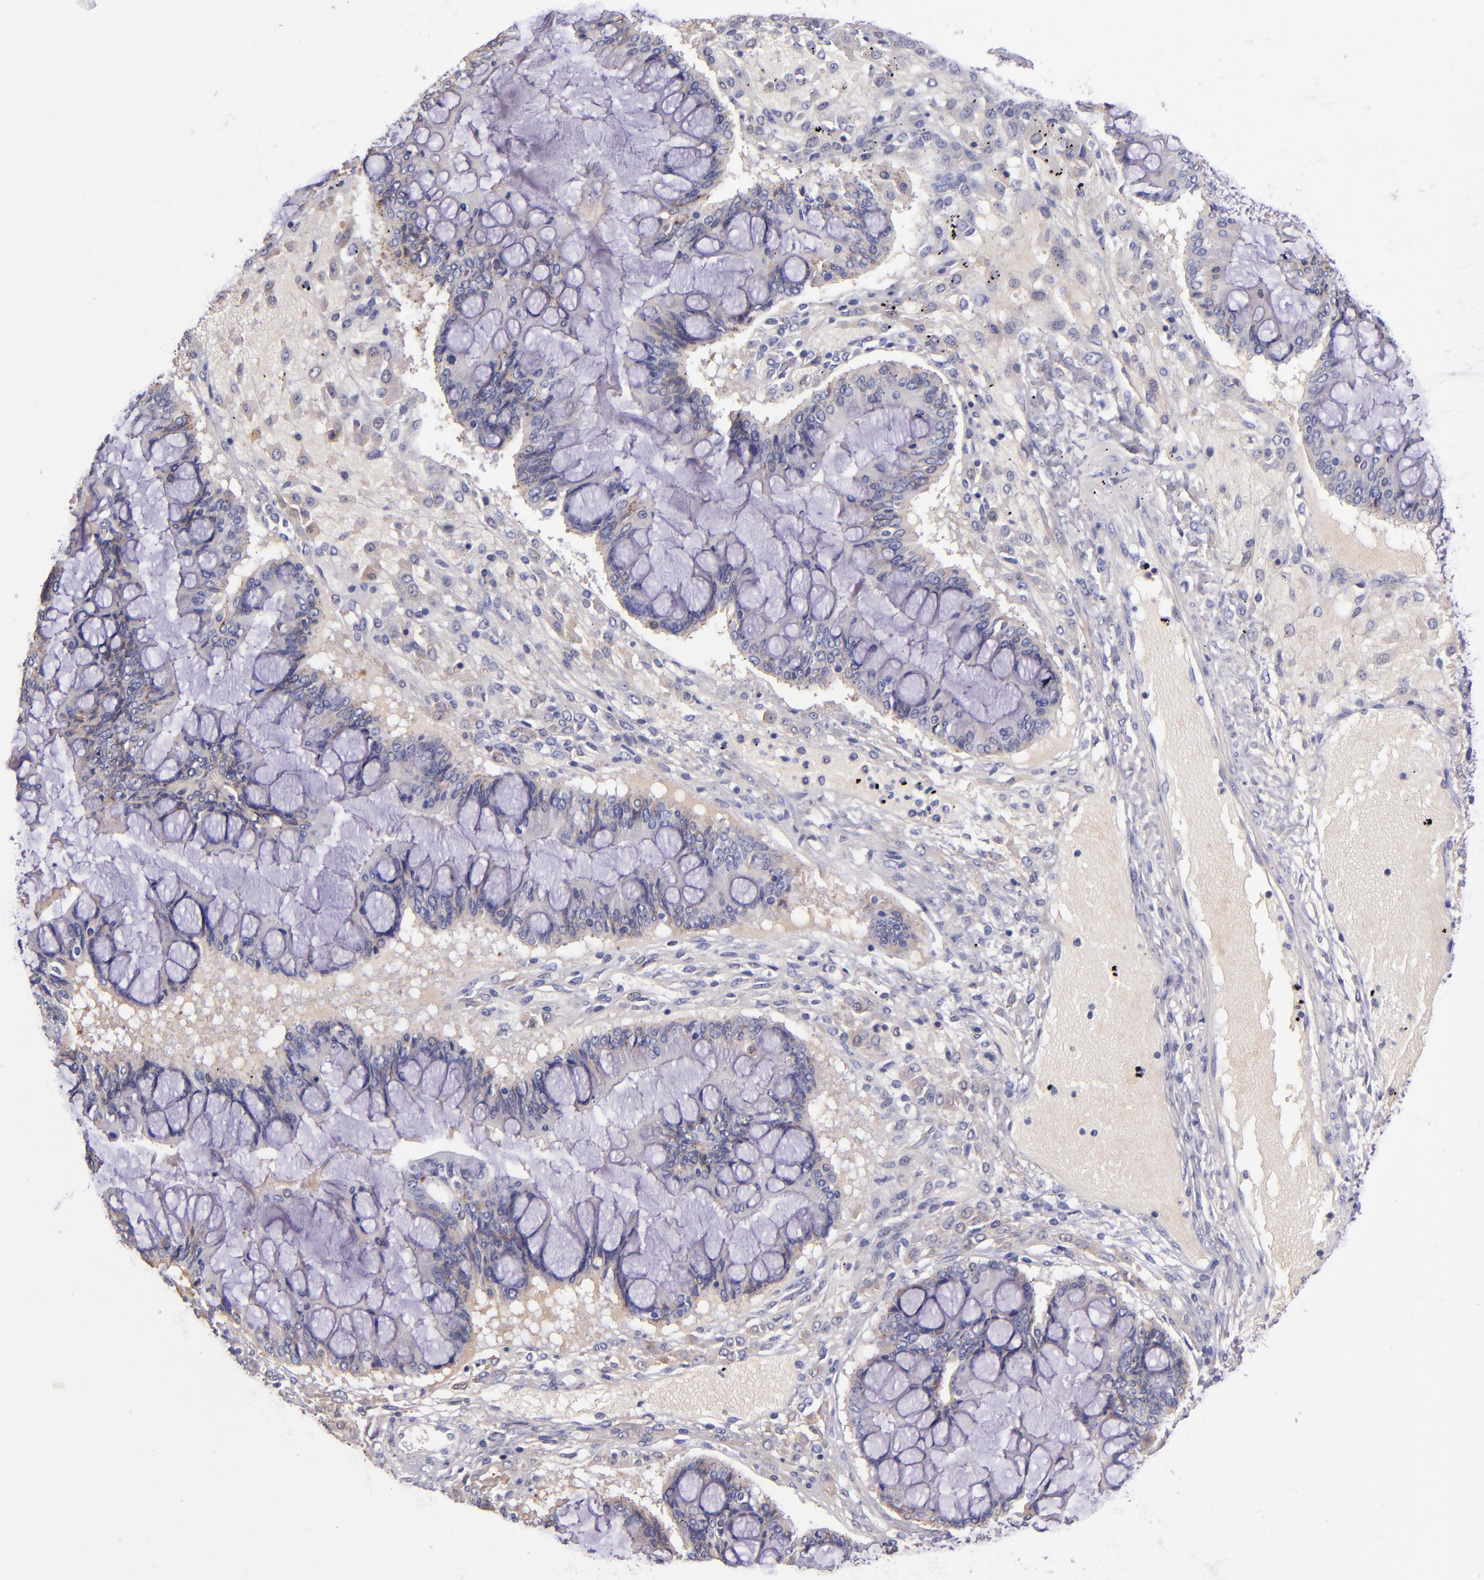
{"staining": {"intensity": "moderate", "quantity": ">75%", "location": "cytoplasmic/membranous"}, "tissue": "ovarian cancer", "cell_type": "Tumor cells", "image_type": "cancer", "snomed": [{"axis": "morphology", "description": "Cystadenocarcinoma, mucinous, NOS"}, {"axis": "topography", "description": "Ovary"}], "caption": "This is an image of immunohistochemistry (IHC) staining of mucinous cystadenocarcinoma (ovarian), which shows moderate staining in the cytoplasmic/membranous of tumor cells.", "gene": "KNG1", "patient": {"sex": "female", "age": 73}}